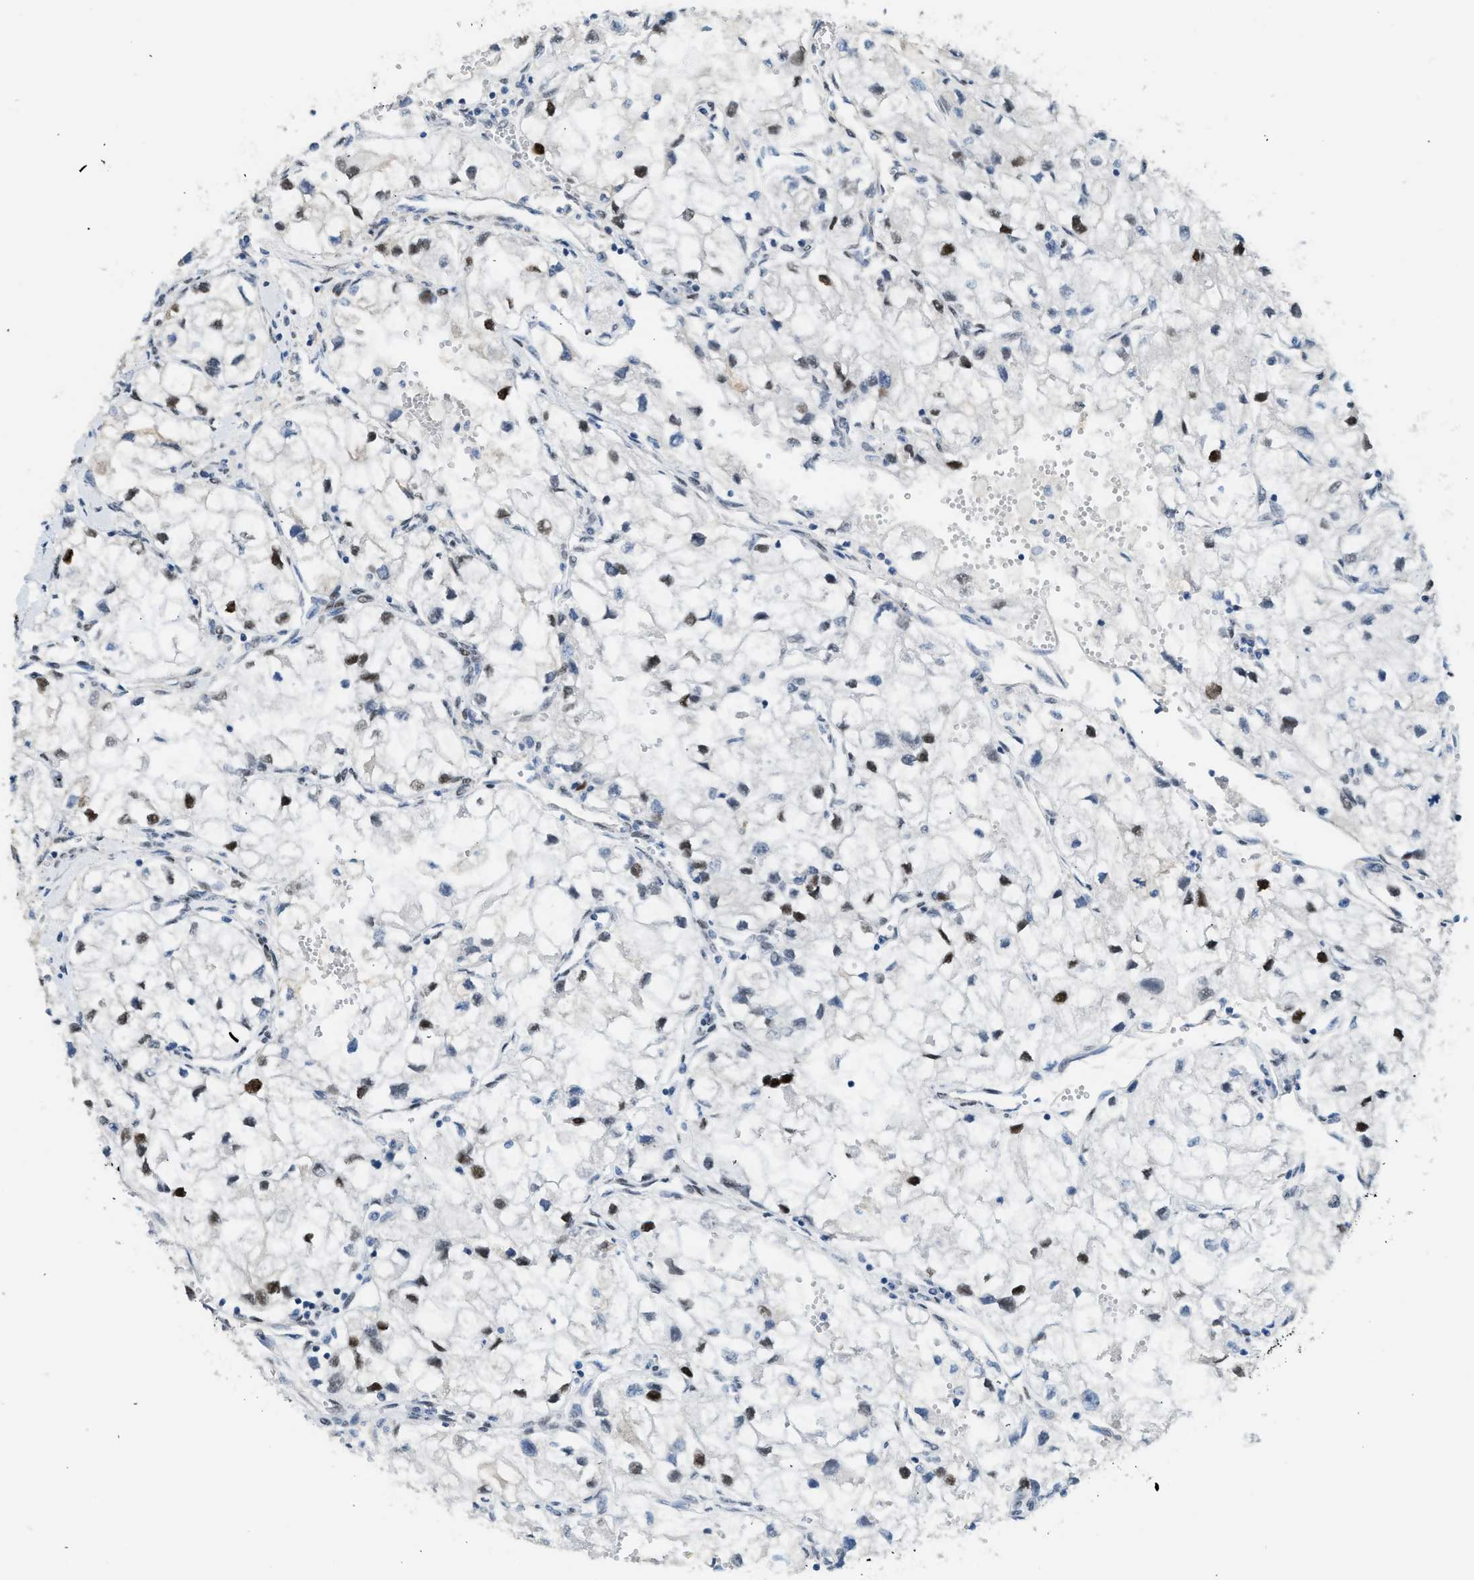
{"staining": {"intensity": "moderate", "quantity": ">75%", "location": "nuclear"}, "tissue": "renal cancer", "cell_type": "Tumor cells", "image_type": "cancer", "snomed": [{"axis": "morphology", "description": "Adenocarcinoma, NOS"}, {"axis": "topography", "description": "Kidney"}], "caption": "A medium amount of moderate nuclear expression is identified in about >75% of tumor cells in renal cancer (adenocarcinoma) tissue.", "gene": "ZBTB20", "patient": {"sex": "female", "age": 70}}